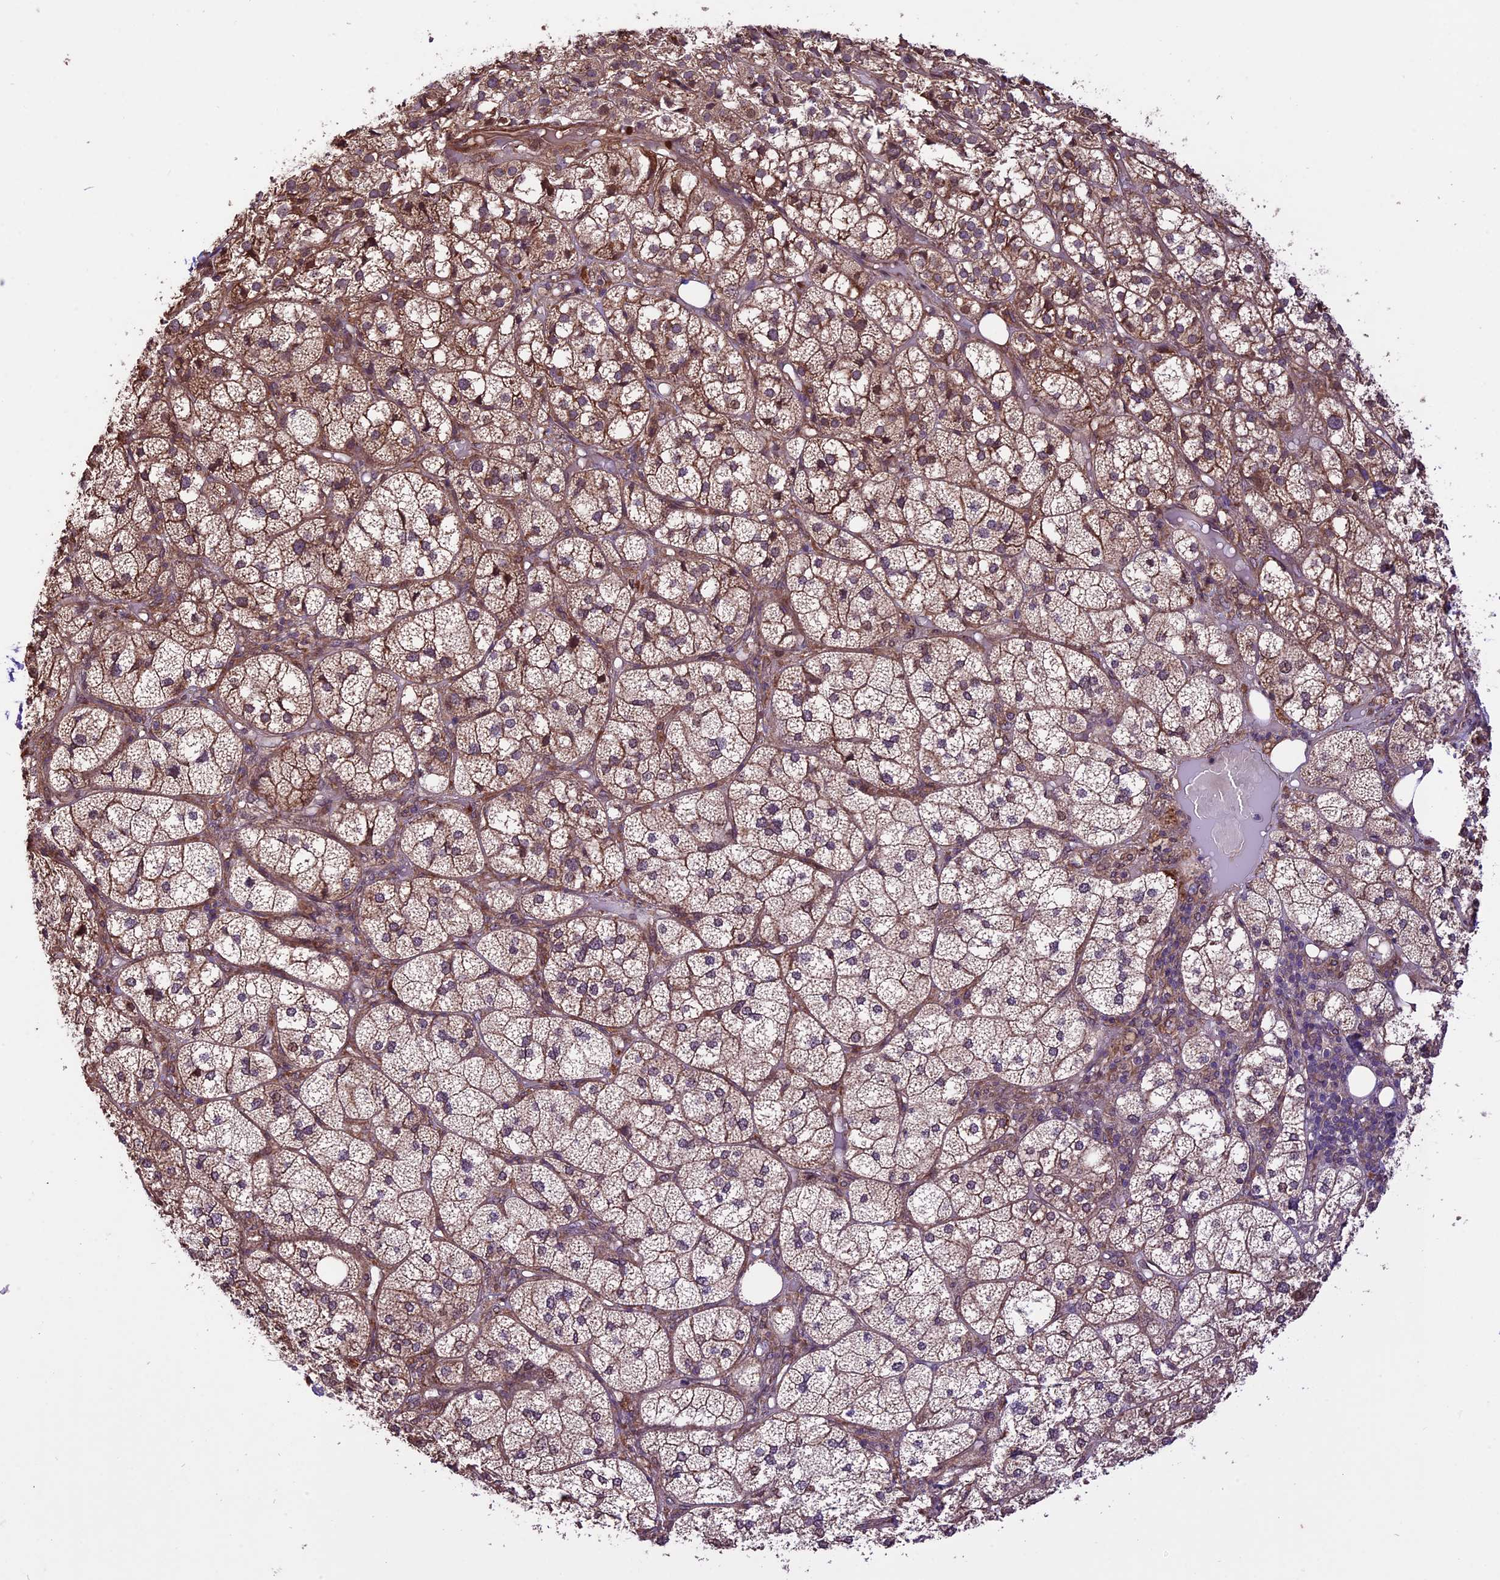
{"staining": {"intensity": "moderate", "quantity": ">75%", "location": "cytoplasmic/membranous,nuclear"}, "tissue": "adrenal gland", "cell_type": "Glandular cells", "image_type": "normal", "snomed": [{"axis": "morphology", "description": "Normal tissue, NOS"}, {"axis": "topography", "description": "Adrenal gland"}], "caption": "Moderate cytoplasmic/membranous,nuclear staining is appreciated in approximately >75% of glandular cells in benign adrenal gland.", "gene": "HDAC5", "patient": {"sex": "female", "age": 61}}